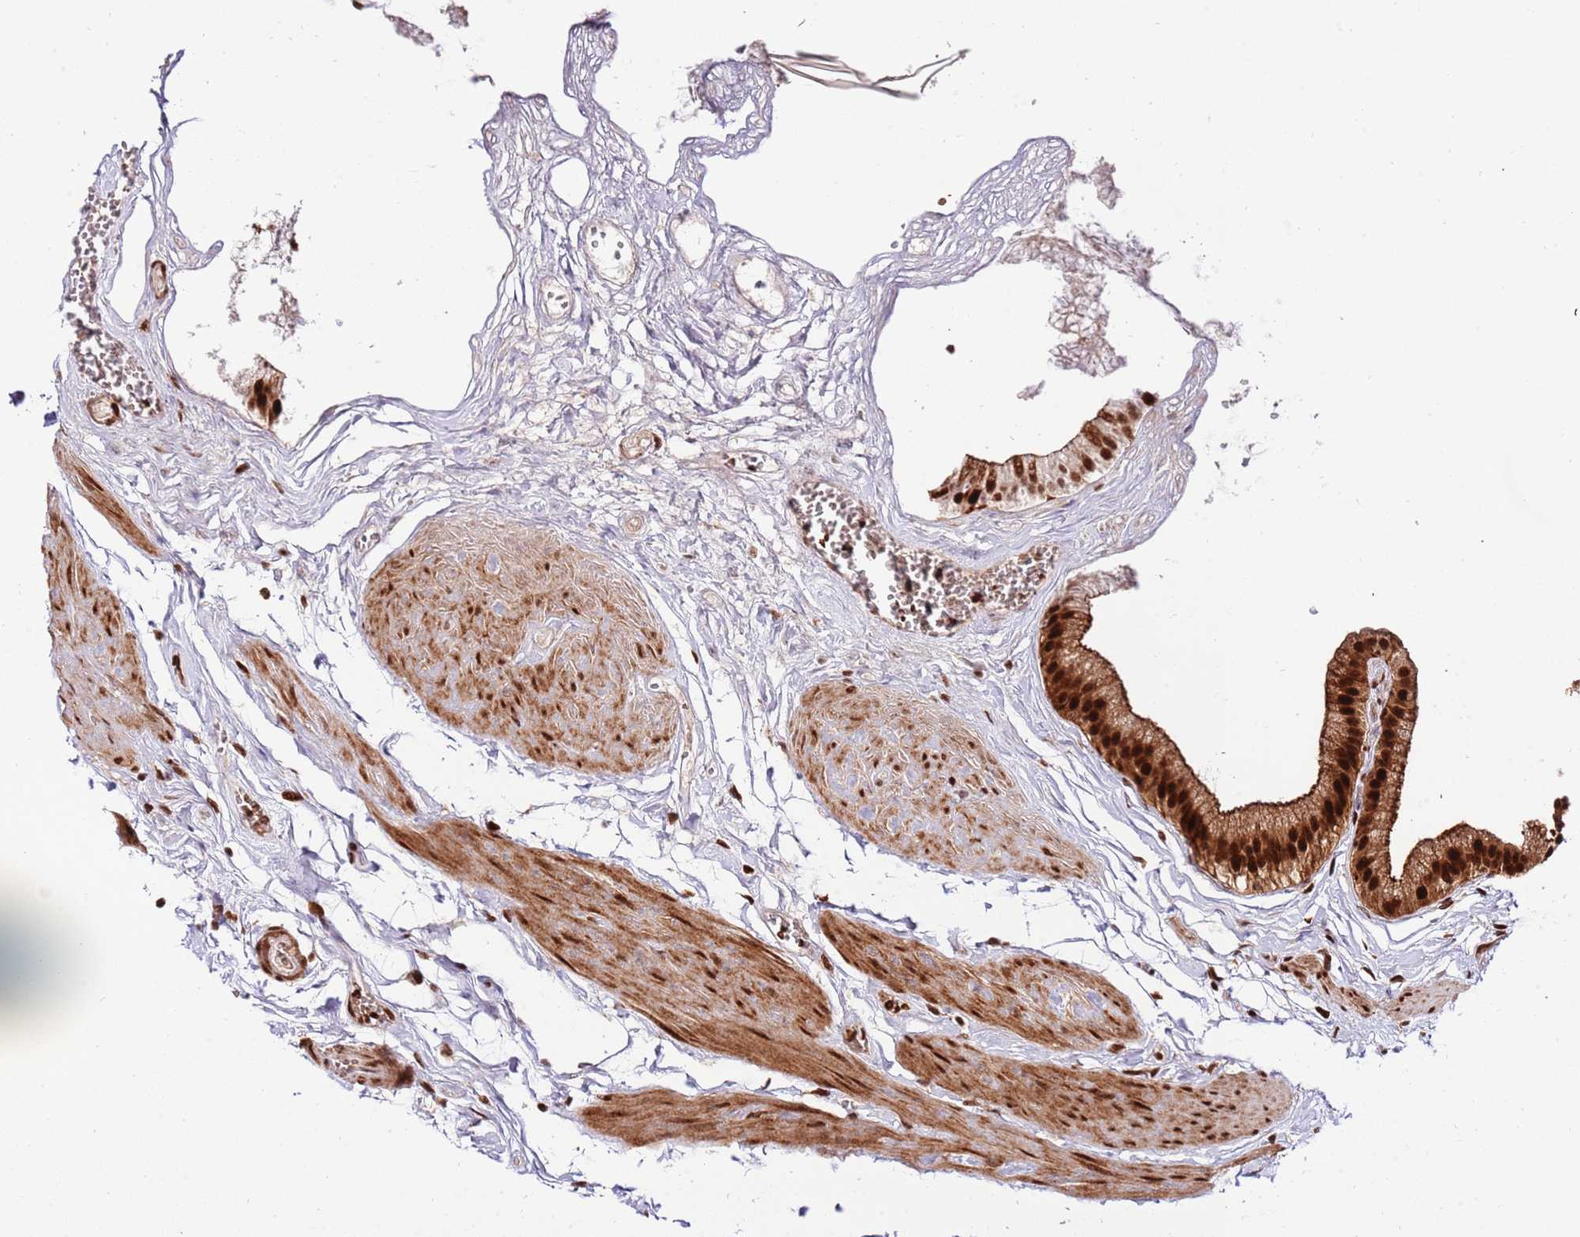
{"staining": {"intensity": "strong", "quantity": ">75%", "location": "cytoplasmic/membranous,nuclear"}, "tissue": "gallbladder", "cell_type": "Glandular cells", "image_type": "normal", "snomed": [{"axis": "morphology", "description": "Normal tissue, NOS"}, {"axis": "topography", "description": "Gallbladder"}], "caption": "A high amount of strong cytoplasmic/membranous,nuclear positivity is seen in about >75% of glandular cells in unremarkable gallbladder.", "gene": "RIF1", "patient": {"sex": "female", "age": 54}}